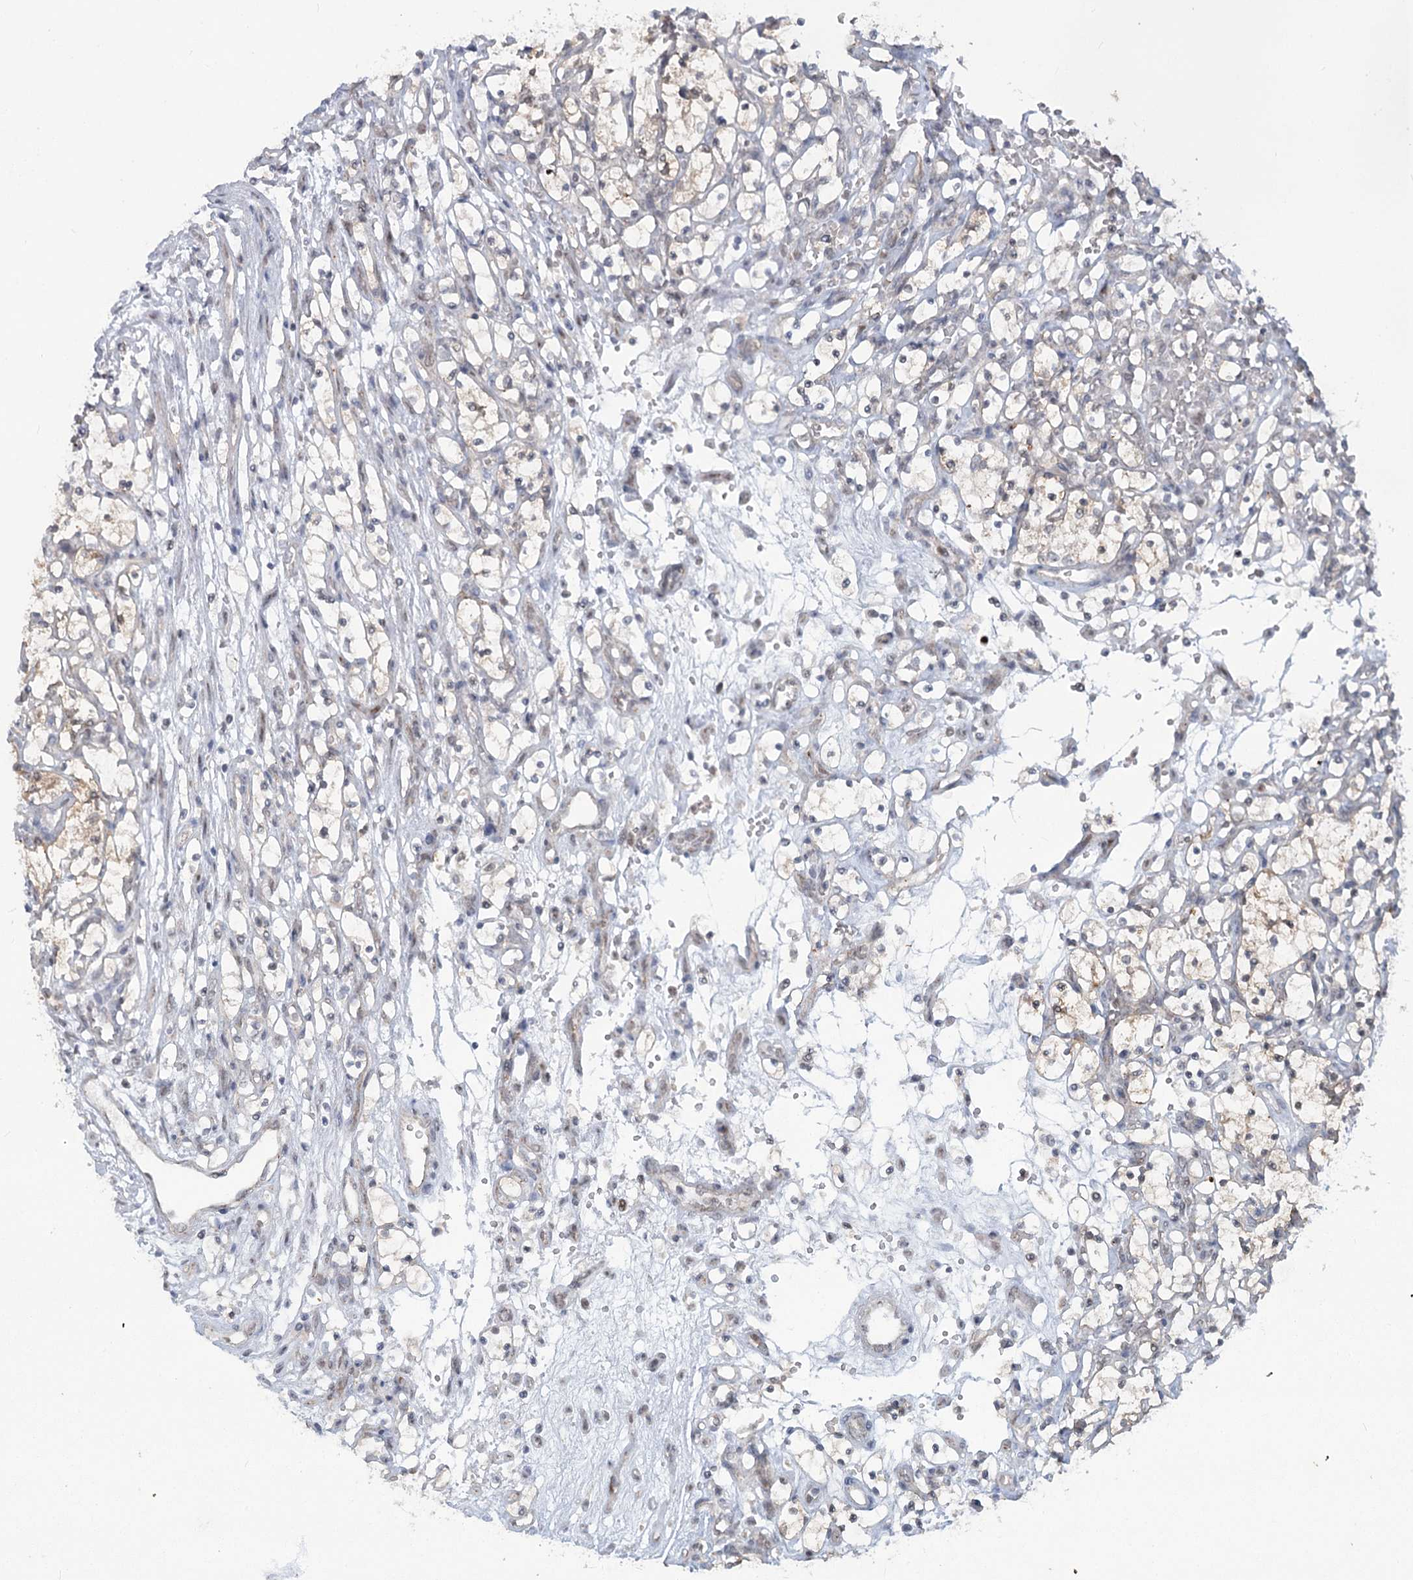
{"staining": {"intensity": "negative", "quantity": "none", "location": "none"}, "tissue": "renal cancer", "cell_type": "Tumor cells", "image_type": "cancer", "snomed": [{"axis": "morphology", "description": "Adenocarcinoma, NOS"}, {"axis": "topography", "description": "Kidney"}], "caption": "DAB immunohistochemical staining of human renal cancer (adenocarcinoma) shows no significant staining in tumor cells.", "gene": "MTG1", "patient": {"sex": "female", "age": 69}}